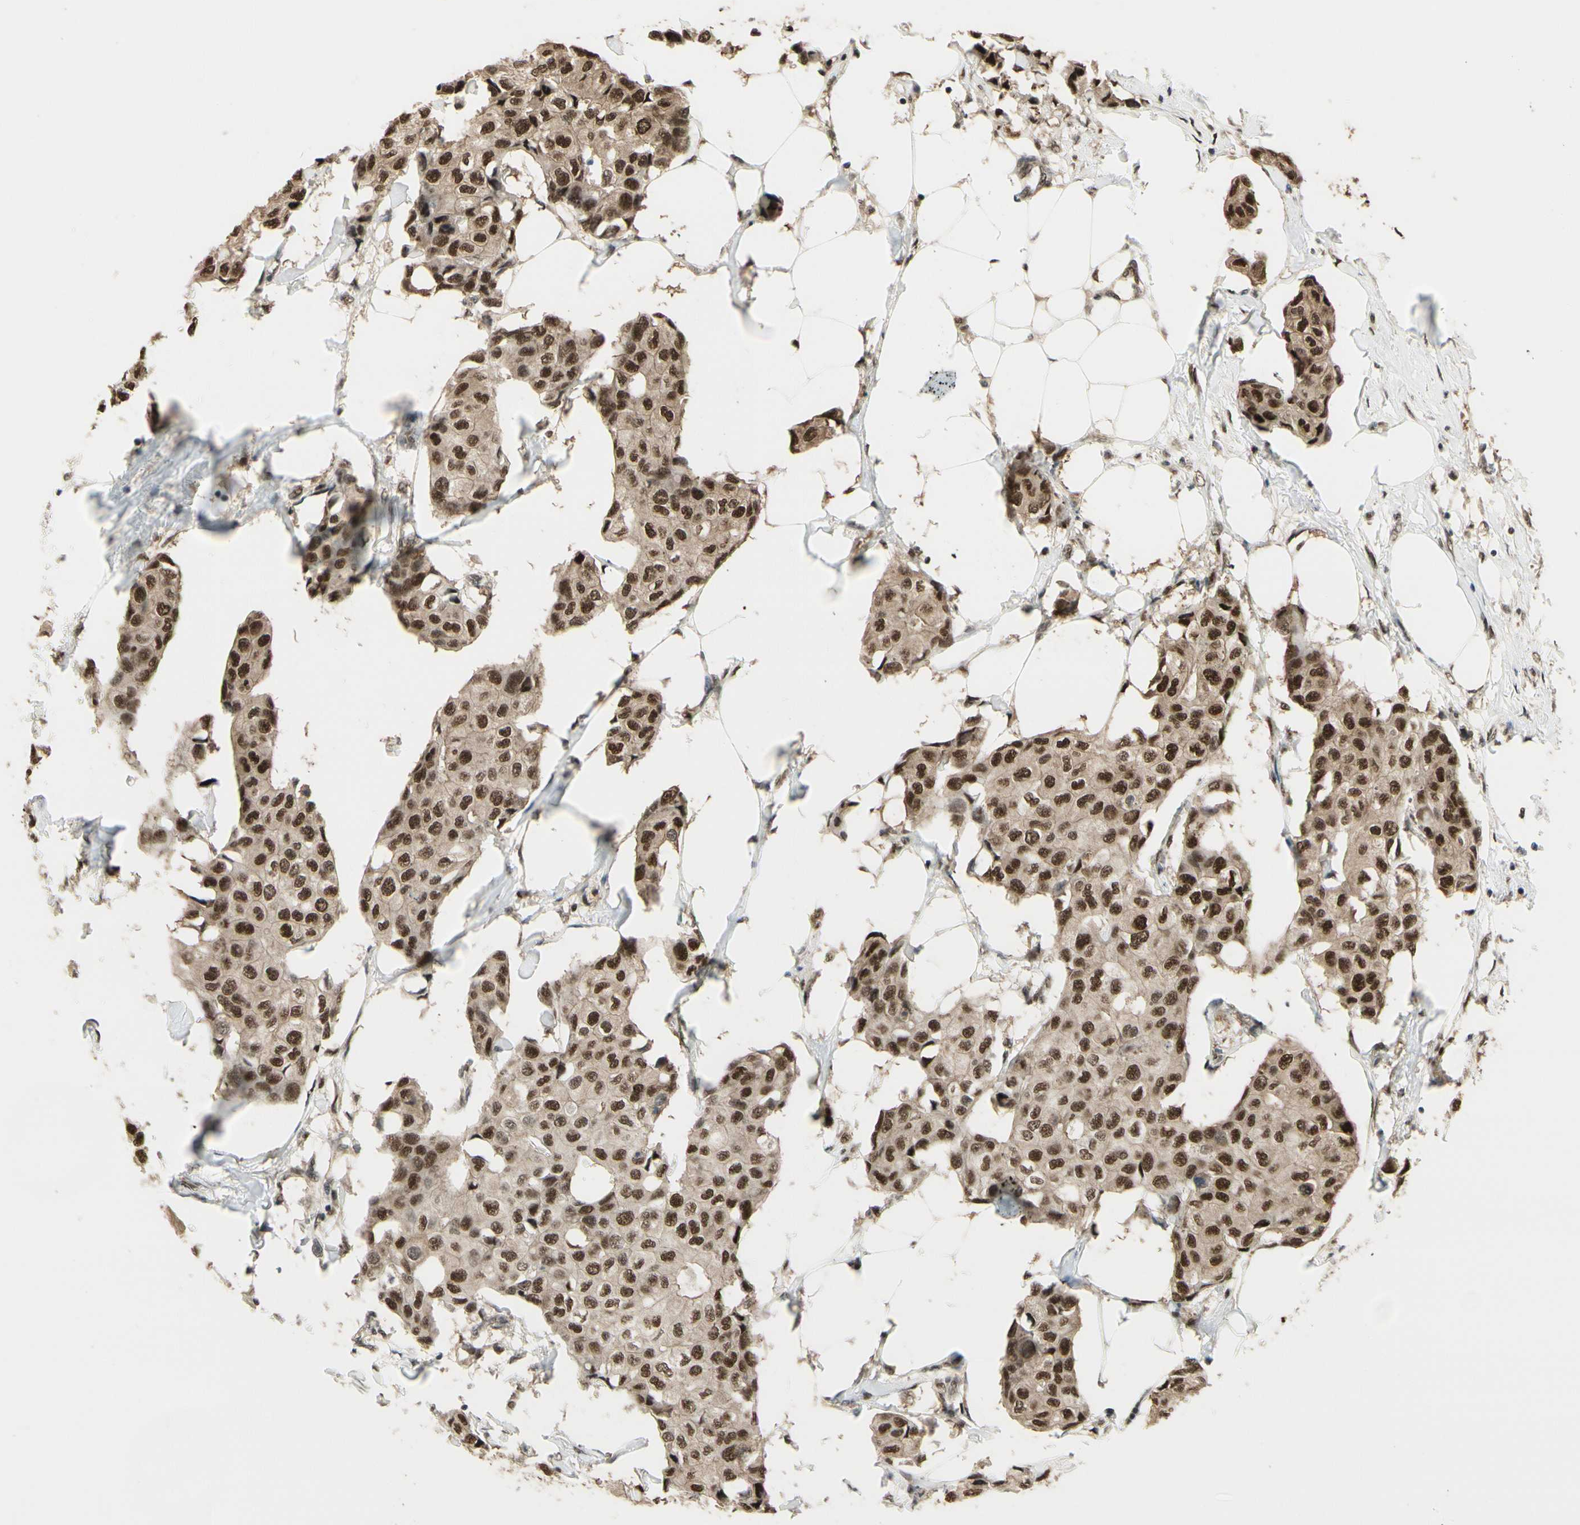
{"staining": {"intensity": "strong", "quantity": ">75%", "location": "cytoplasmic/membranous,nuclear"}, "tissue": "breast cancer", "cell_type": "Tumor cells", "image_type": "cancer", "snomed": [{"axis": "morphology", "description": "Duct carcinoma"}, {"axis": "topography", "description": "Breast"}], "caption": "Strong cytoplasmic/membranous and nuclear protein positivity is appreciated in approximately >75% of tumor cells in breast cancer.", "gene": "HSF1", "patient": {"sex": "female", "age": 80}}